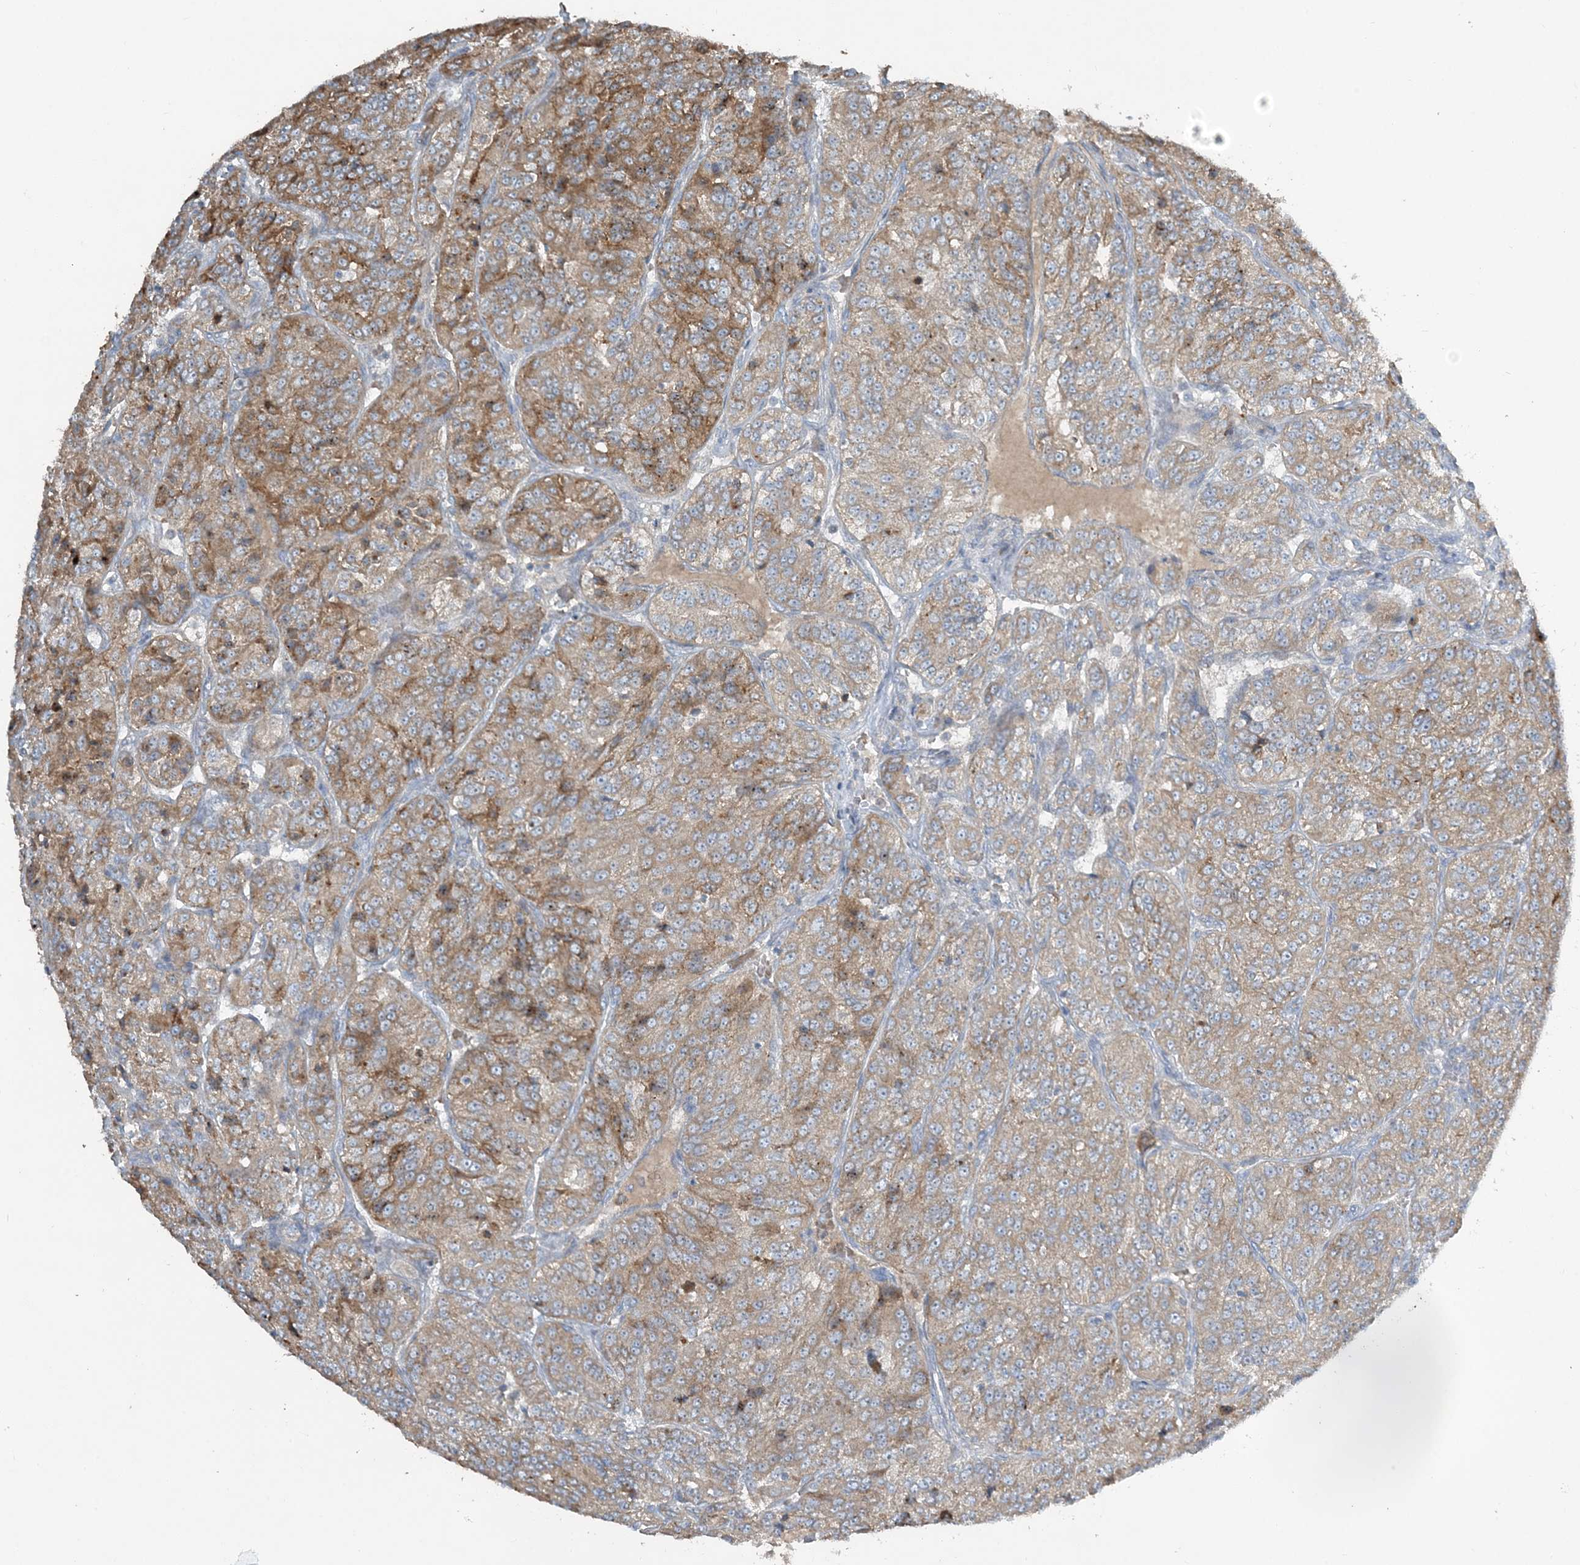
{"staining": {"intensity": "moderate", "quantity": ">75%", "location": "cytoplasmic/membranous"}, "tissue": "renal cancer", "cell_type": "Tumor cells", "image_type": "cancer", "snomed": [{"axis": "morphology", "description": "Adenocarcinoma, NOS"}, {"axis": "topography", "description": "Kidney"}], "caption": "Adenocarcinoma (renal) stained with immunohistochemistry reveals moderate cytoplasmic/membranous positivity in about >75% of tumor cells. (DAB = brown stain, brightfield microscopy at high magnification).", "gene": "SLC4A10", "patient": {"sex": "female", "age": 63}}